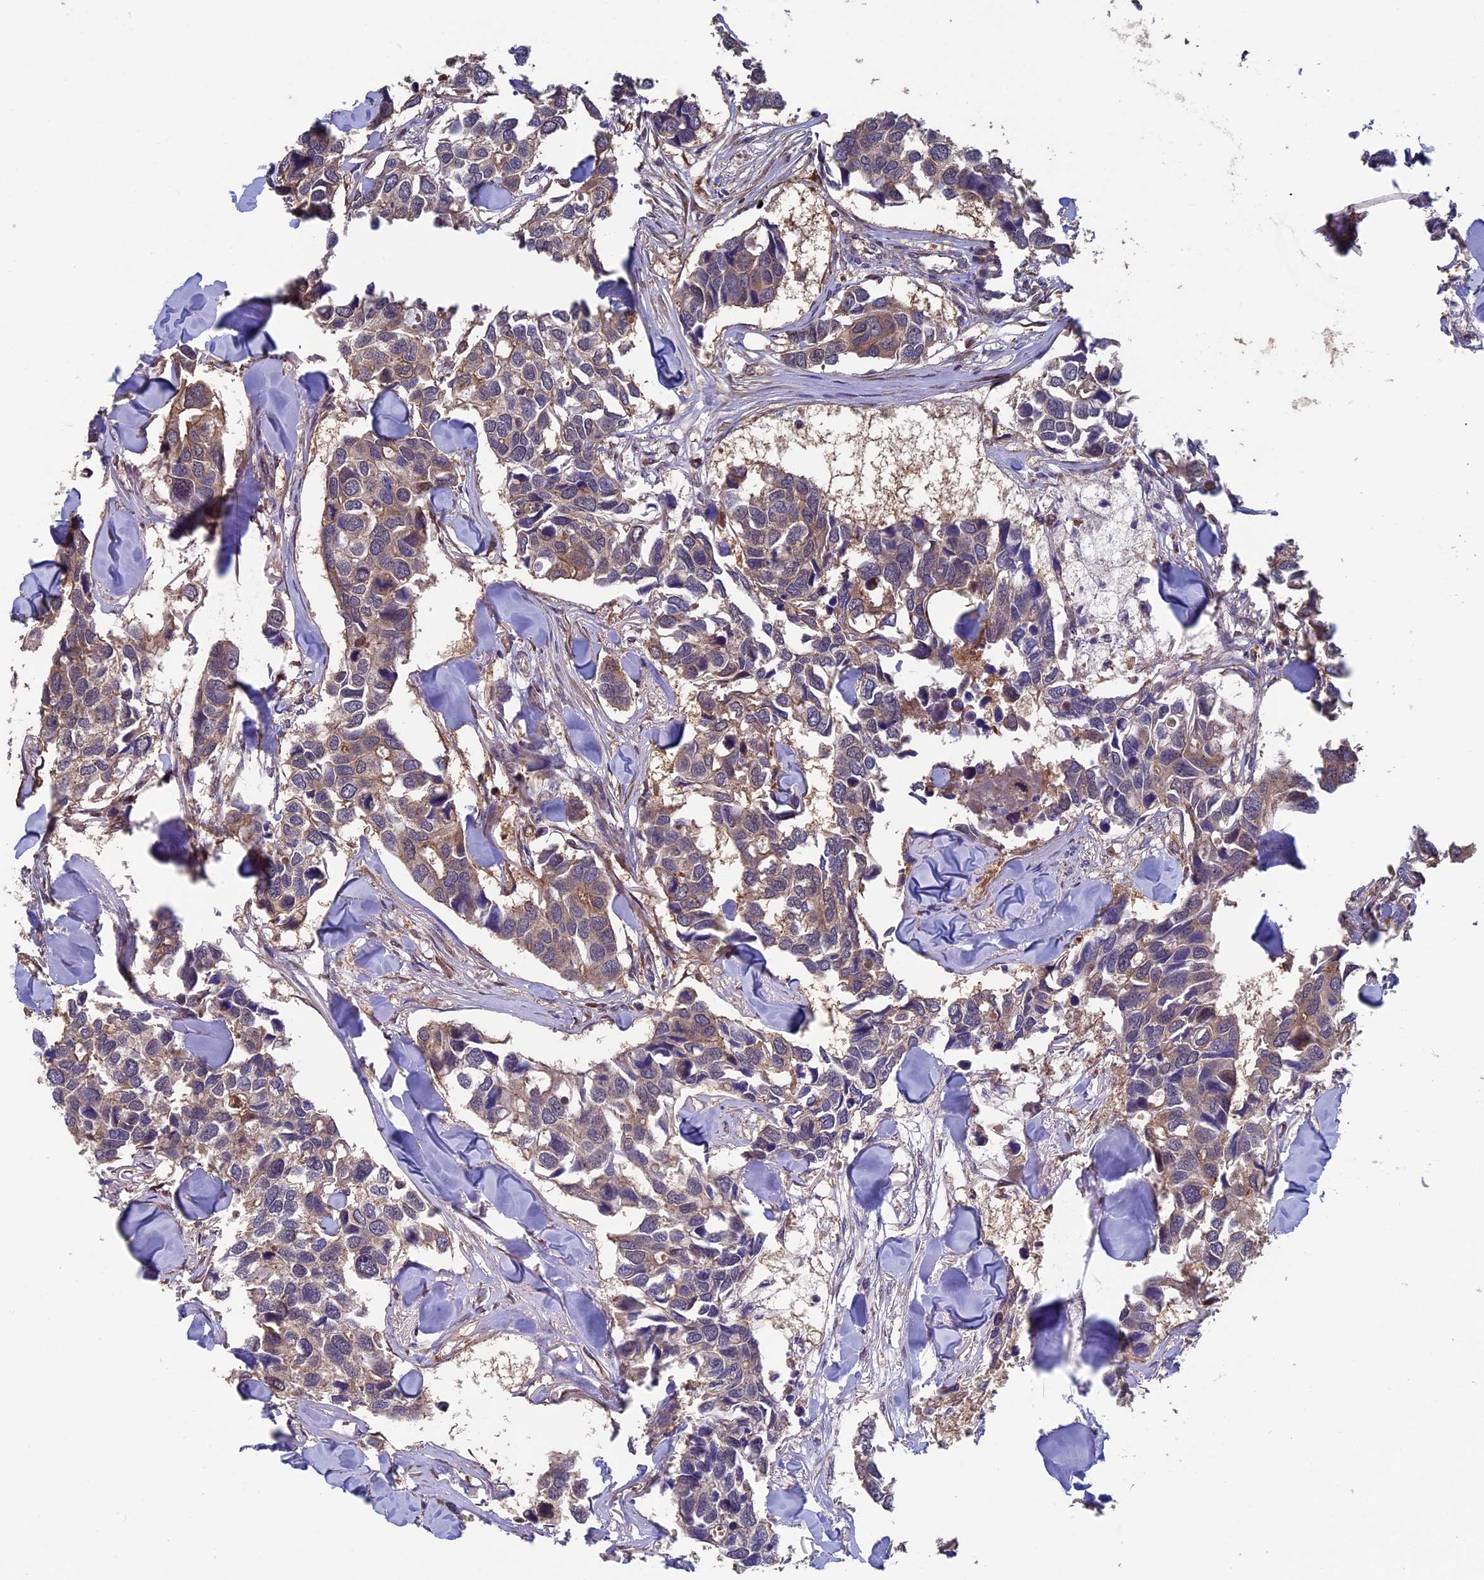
{"staining": {"intensity": "weak", "quantity": "25%-75%", "location": "cytoplasmic/membranous"}, "tissue": "breast cancer", "cell_type": "Tumor cells", "image_type": "cancer", "snomed": [{"axis": "morphology", "description": "Duct carcinoma"}, {"axis": "topography", "description": "Breast"}], "caption": "IHC photomicrograph of neoplastic tissue: breast cancer (invasive ductal carcinoma) stained using immunohistochemistry reveals low levels of weak protein expression localized specifically in the cytoplasmic/membranous of tumor cells, appearing as a cytoplasmic/membranous brown color.", "gene": "LCMT1", "patient": {"sex": "female", "age": 83}}